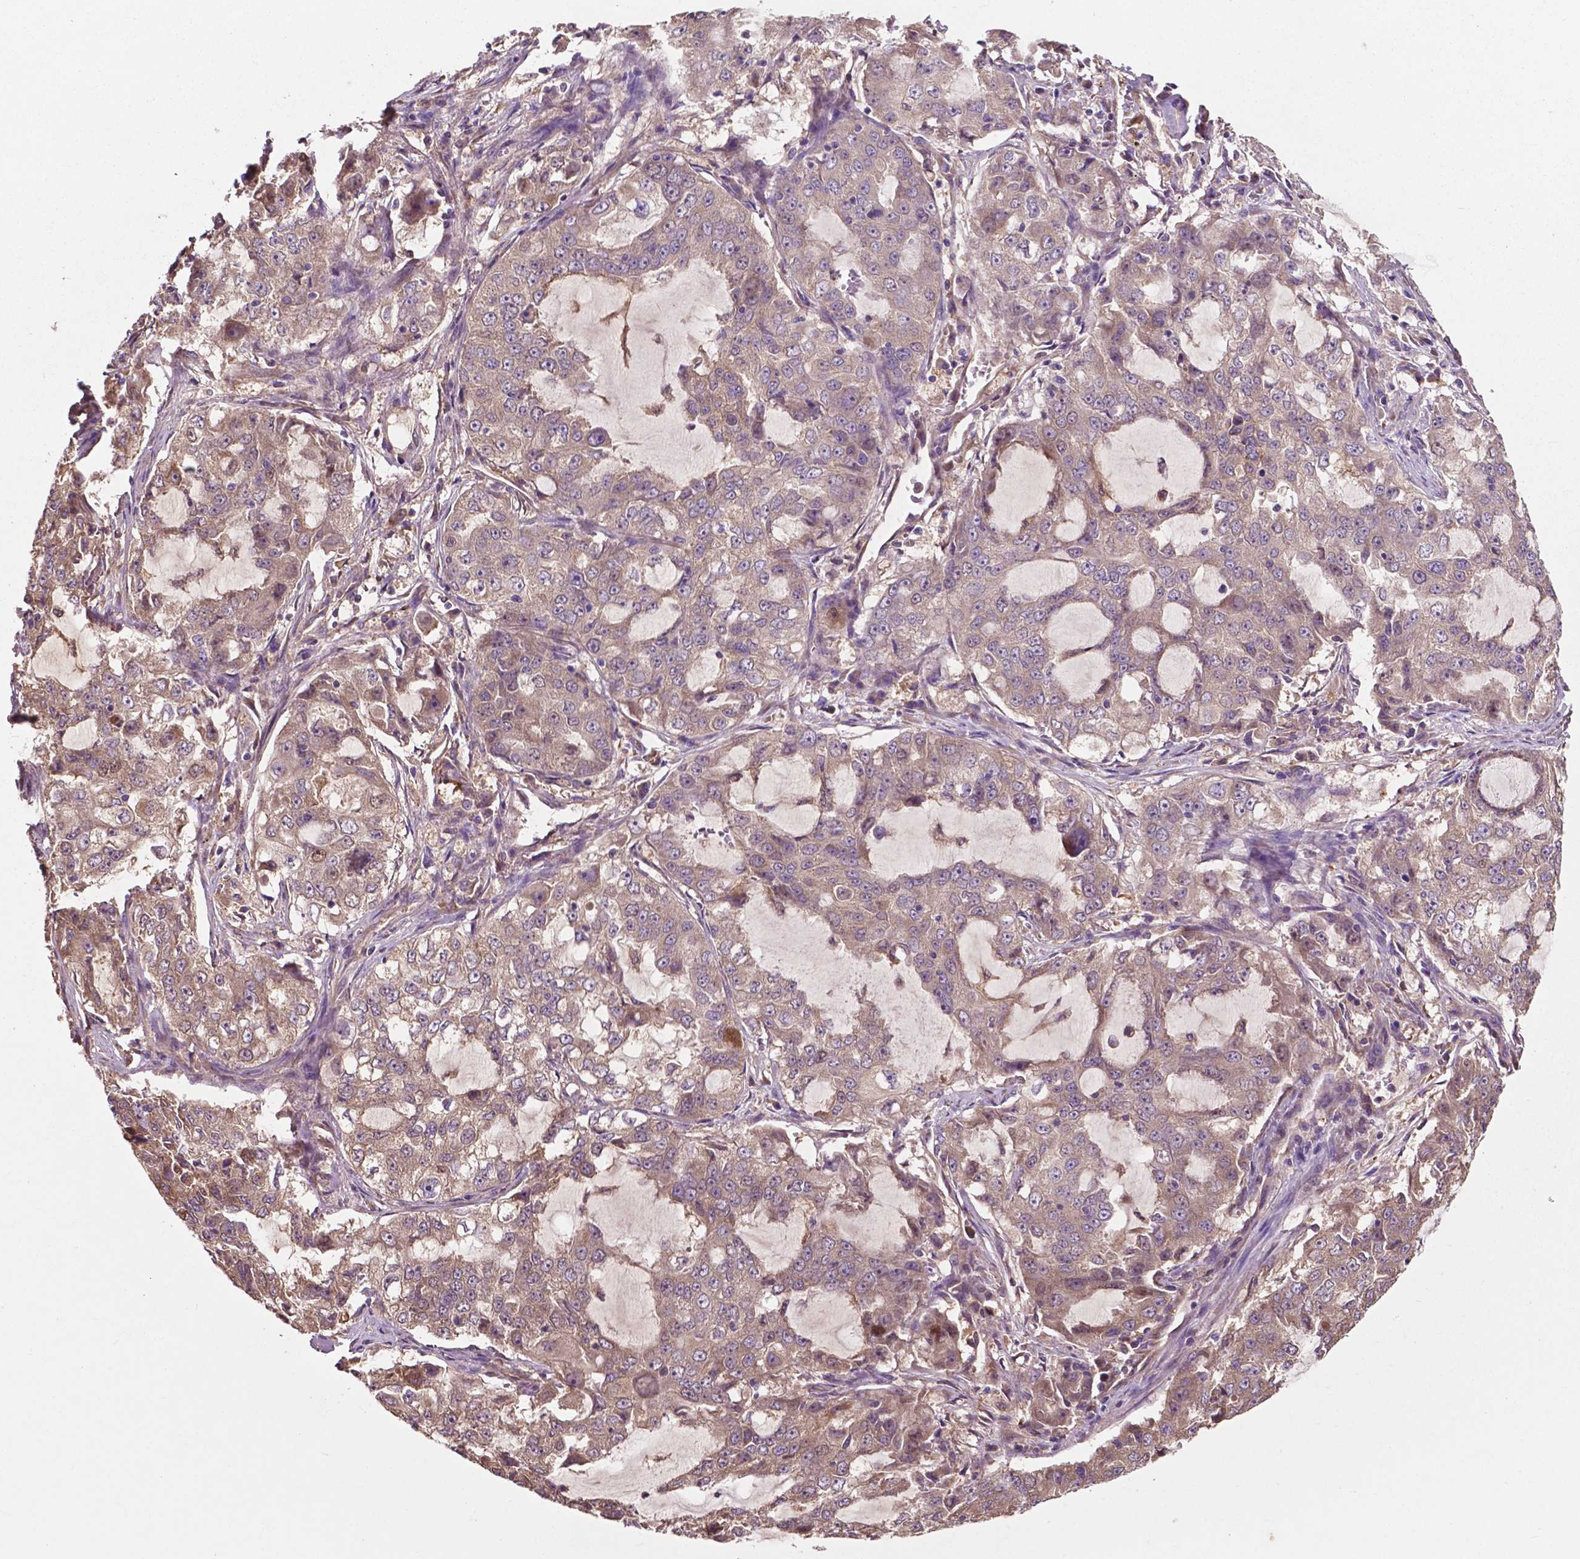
{"staining": {"intensity": "weak", "quantity": ">75%", "location": "cytoplasmic/membranous"}, "tissue": "lung cancer", "cell_type": "Tumor cells", "image_type": "cancer", "snomed": [{"axis": "morphology", "description": "Adenocarcinoma, NOS"}, {"axis": "topography", "description": "Lung"}], "caption": "Protein analysis of lung cancer (adenocarcinoma) tissue reveals weak cytoplasmic/membranous staining in about >75% of tumor cells. (DAB (3,3'-diaminobenzidine) IHC, brown staining for protein, blue staining for nuclei).", "gene": "GJA9", "patient": {"sex": "female", "age": 61}}